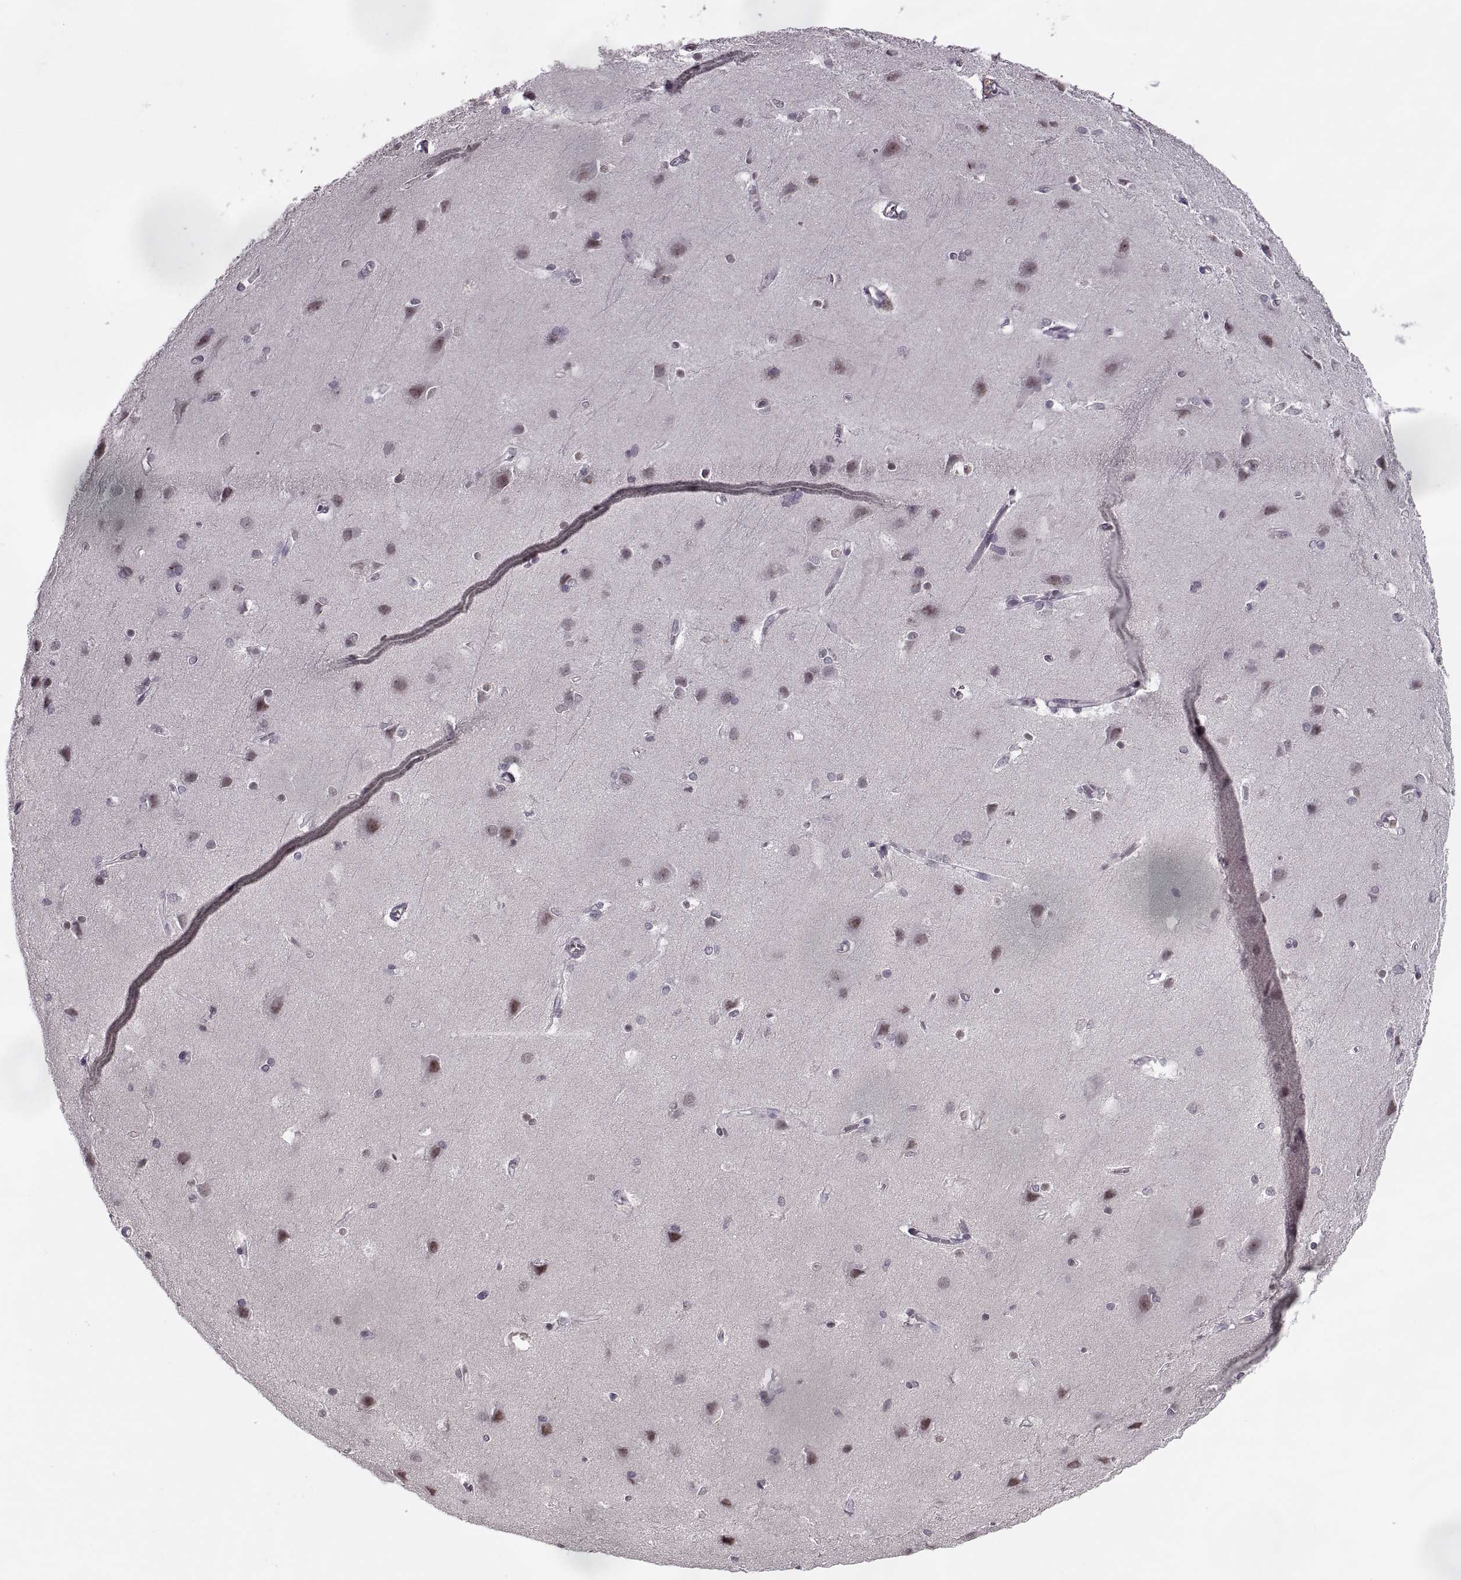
{"staining": {"intensity": "negative", "quantity": "none", "location": "none"}, "tissue": "cerebral cortex", "cell_type": "Endothelial cells", "image_type": "normal", "snomed": [{"axis": "morphology", "description": "Normal tissue, NOS"}, {"axis": "topography", "description": "Cerebral cortex"}], "caption": "This is an IHC histopathology image of benign human cerebral cortex. There is no staining in endothelial cells.", "gene": "LUZP2", "patient": {"sex": "male", "age": 37}}